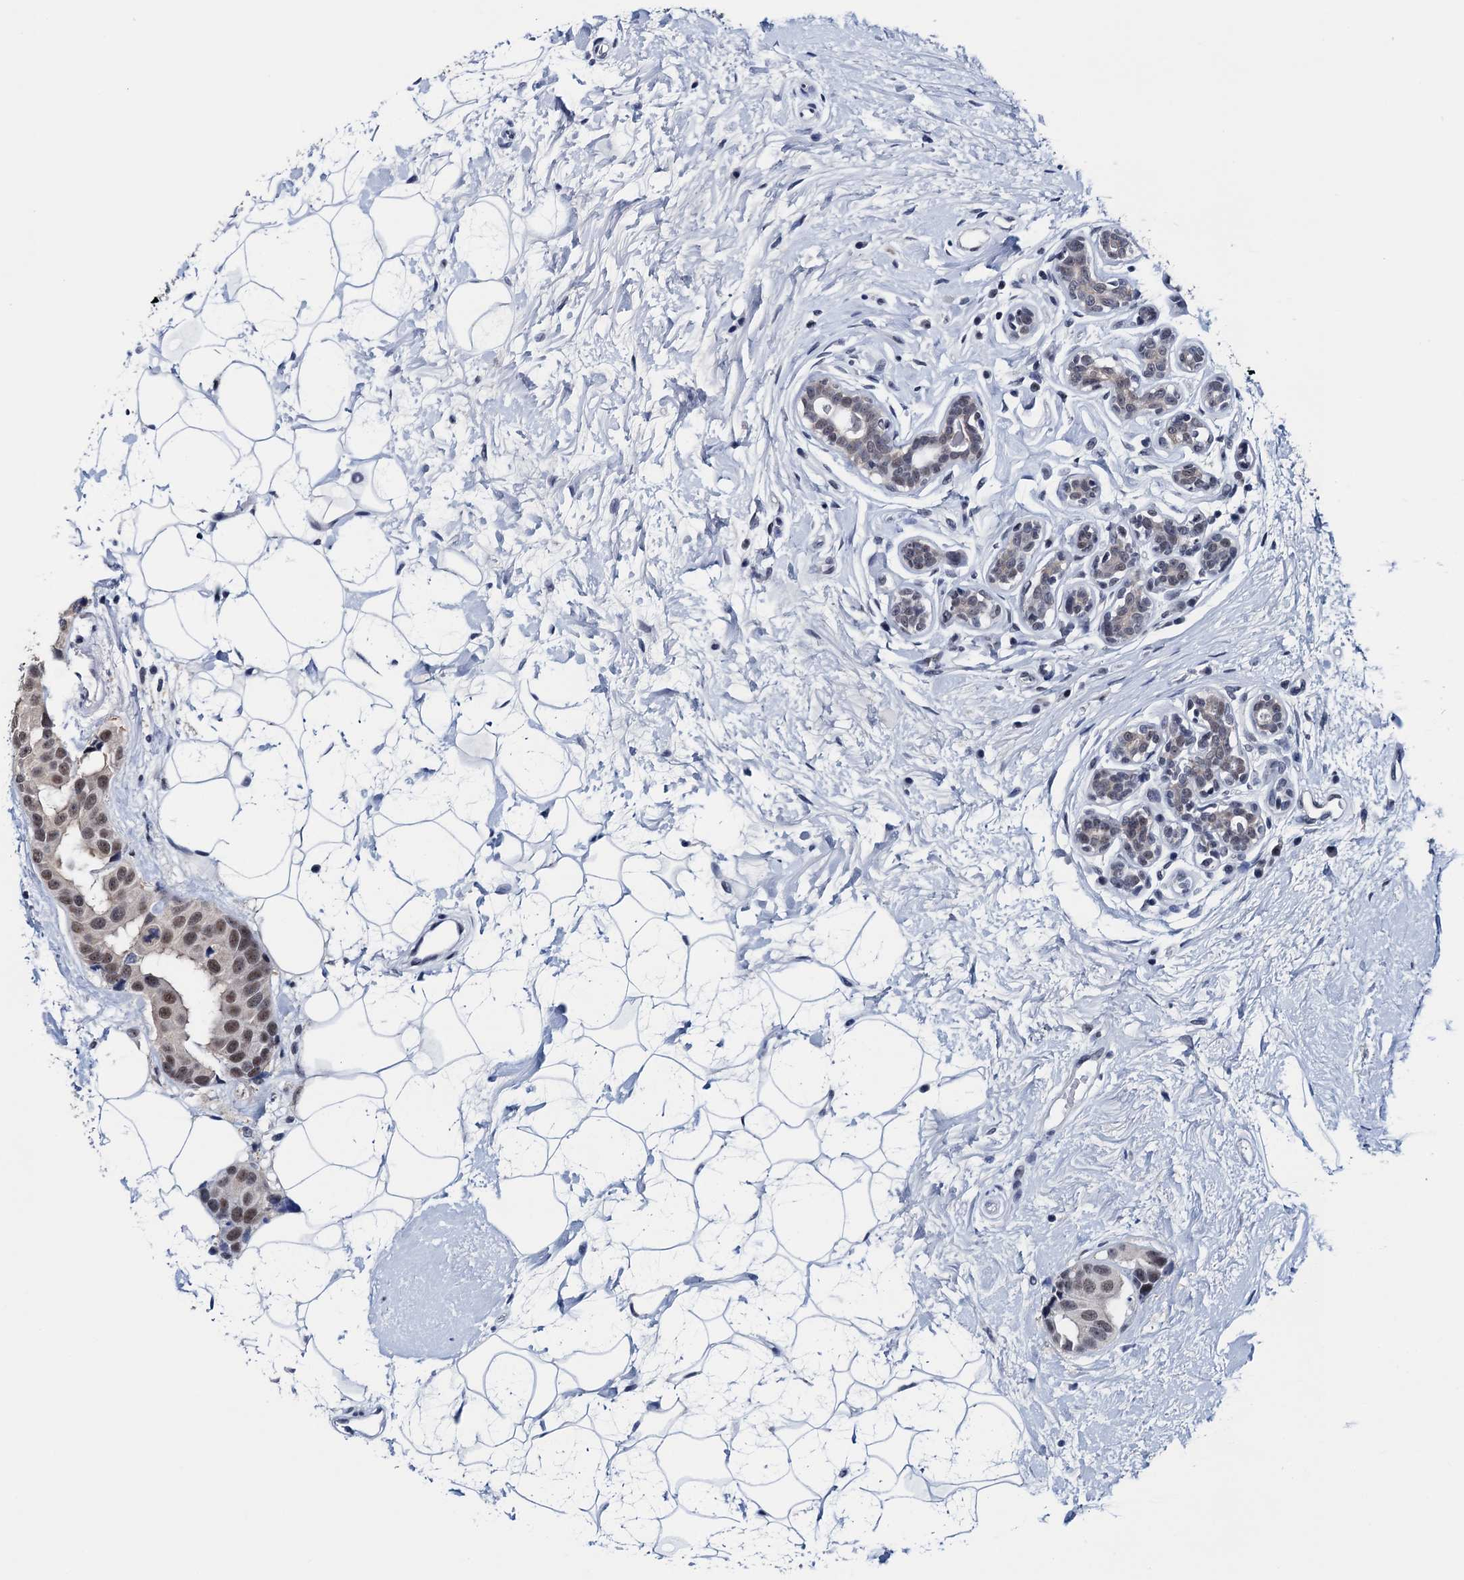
{"staining": {"intensity": "moderate", "quantity": ">75%", "location": "nuclear"}, "tissue": "breast cancer", "cell_type": "Tumor cells", "image_type": "cancer", "snomed": [{"axis": "morphology", "description": "Normal tissue, NOS"}, {"axis": "morphology", "description": "Duct carcinoma"}, {"axis": "topography", "description": "Breast"}], "caption": "The immunohistochemical stain labels moderate nuclear positivity in tumor cells of breast invasive ductal carcinoma tissue.", "gene": "FNBP4", "patient": {"sex": "female", "age": 39}}